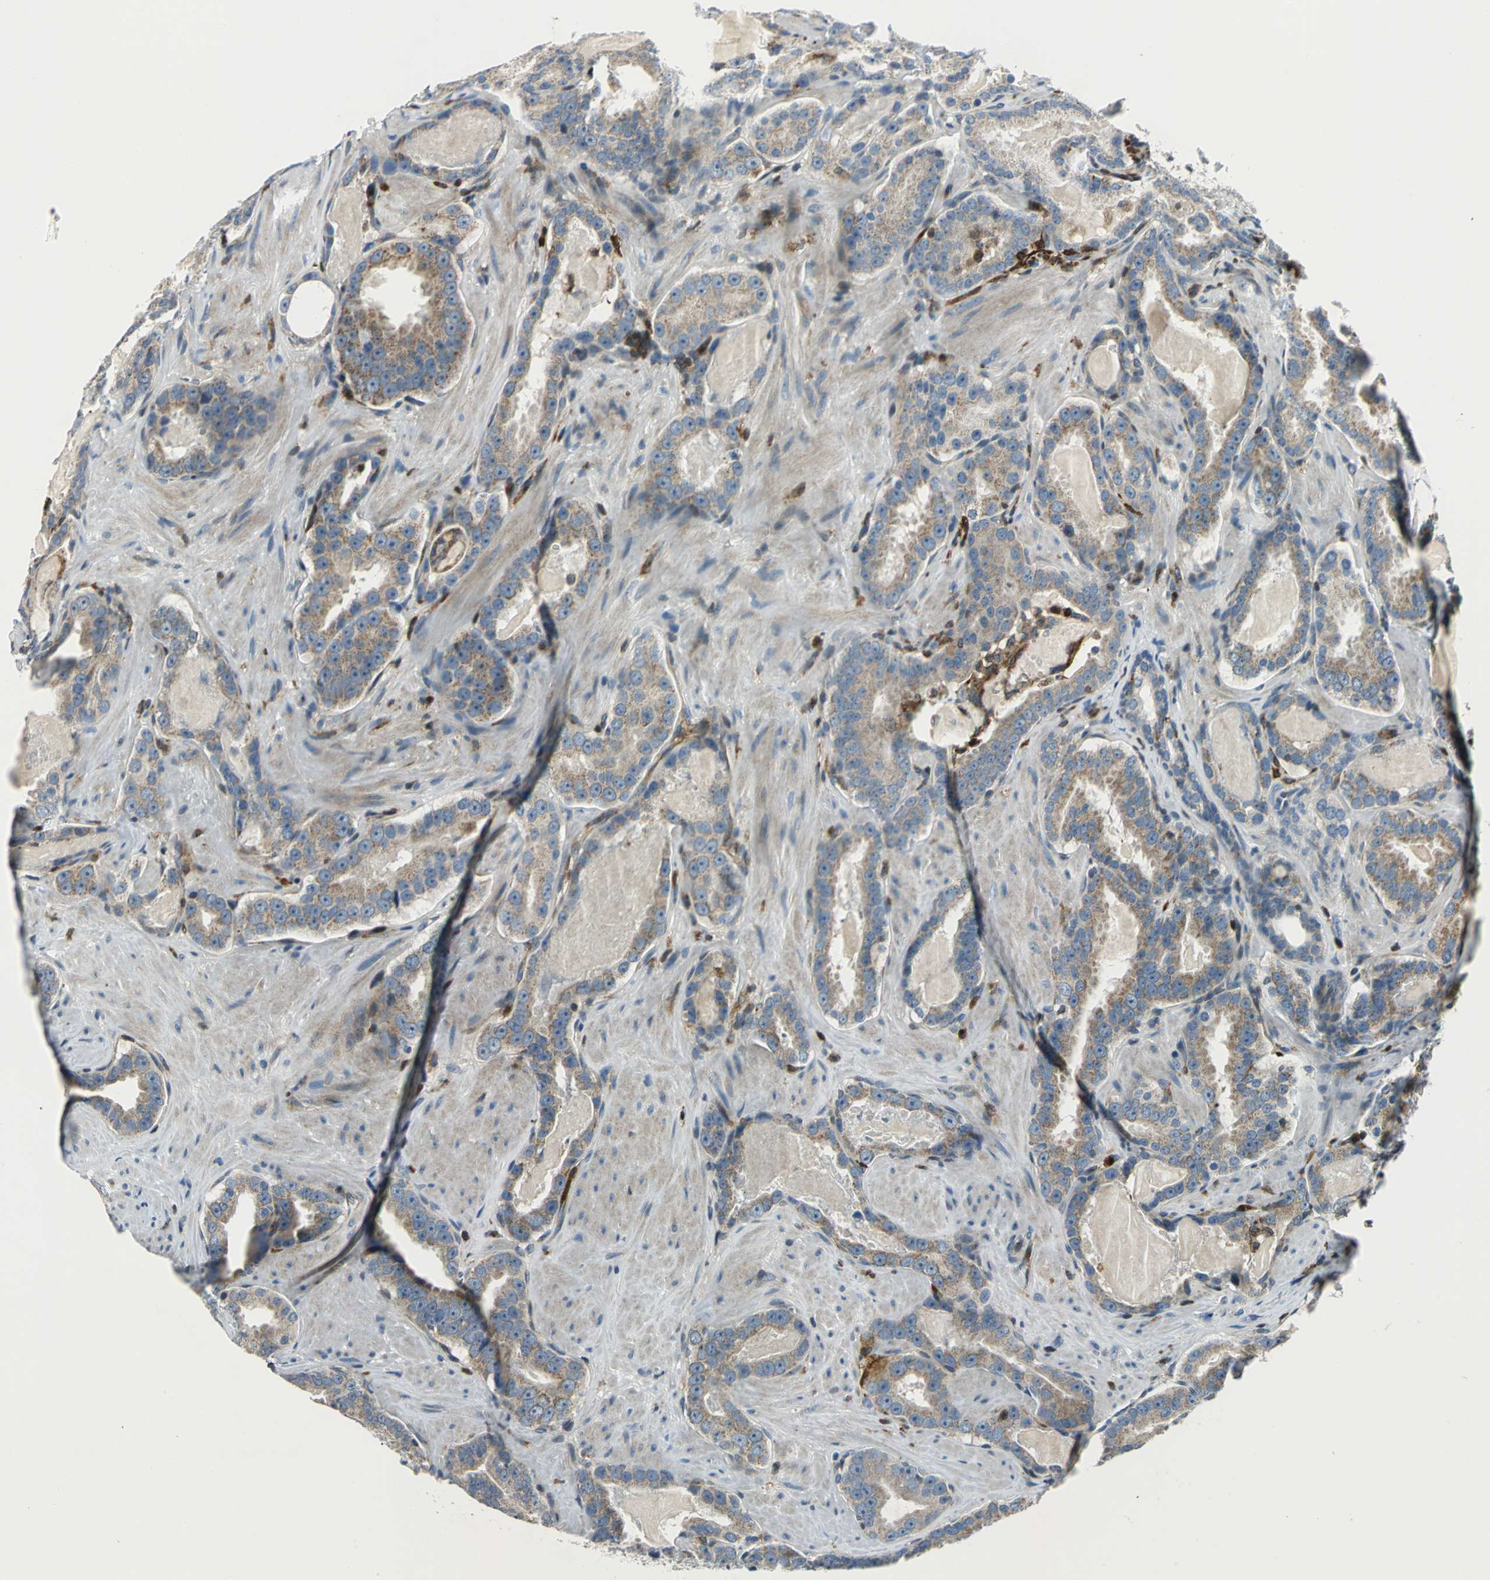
{"staining": {"intensity": "moderate", "quantity": ">75%", "location": "cytoplasmic/membranous"}, "tissue": "prostate cancer", "cell_type": "Tumor cells", "image_type": "cancer", "snomed": [{"axis": "morphology", "description": "Adenocarcinoma, Low grade"}, {"axis": "topography", "description": "Prostate"}], "caption": "Immunohistochemistry (IHC) photomicrograph of prostate low-grade adenocarcinoma stained for a protein (brown), which displays medium levels of moderate cytoplasmic/membranous positivity in about >75% of tumor cells.", "gene": "USP40", "patient": {"sex": "male", "age": 59}}